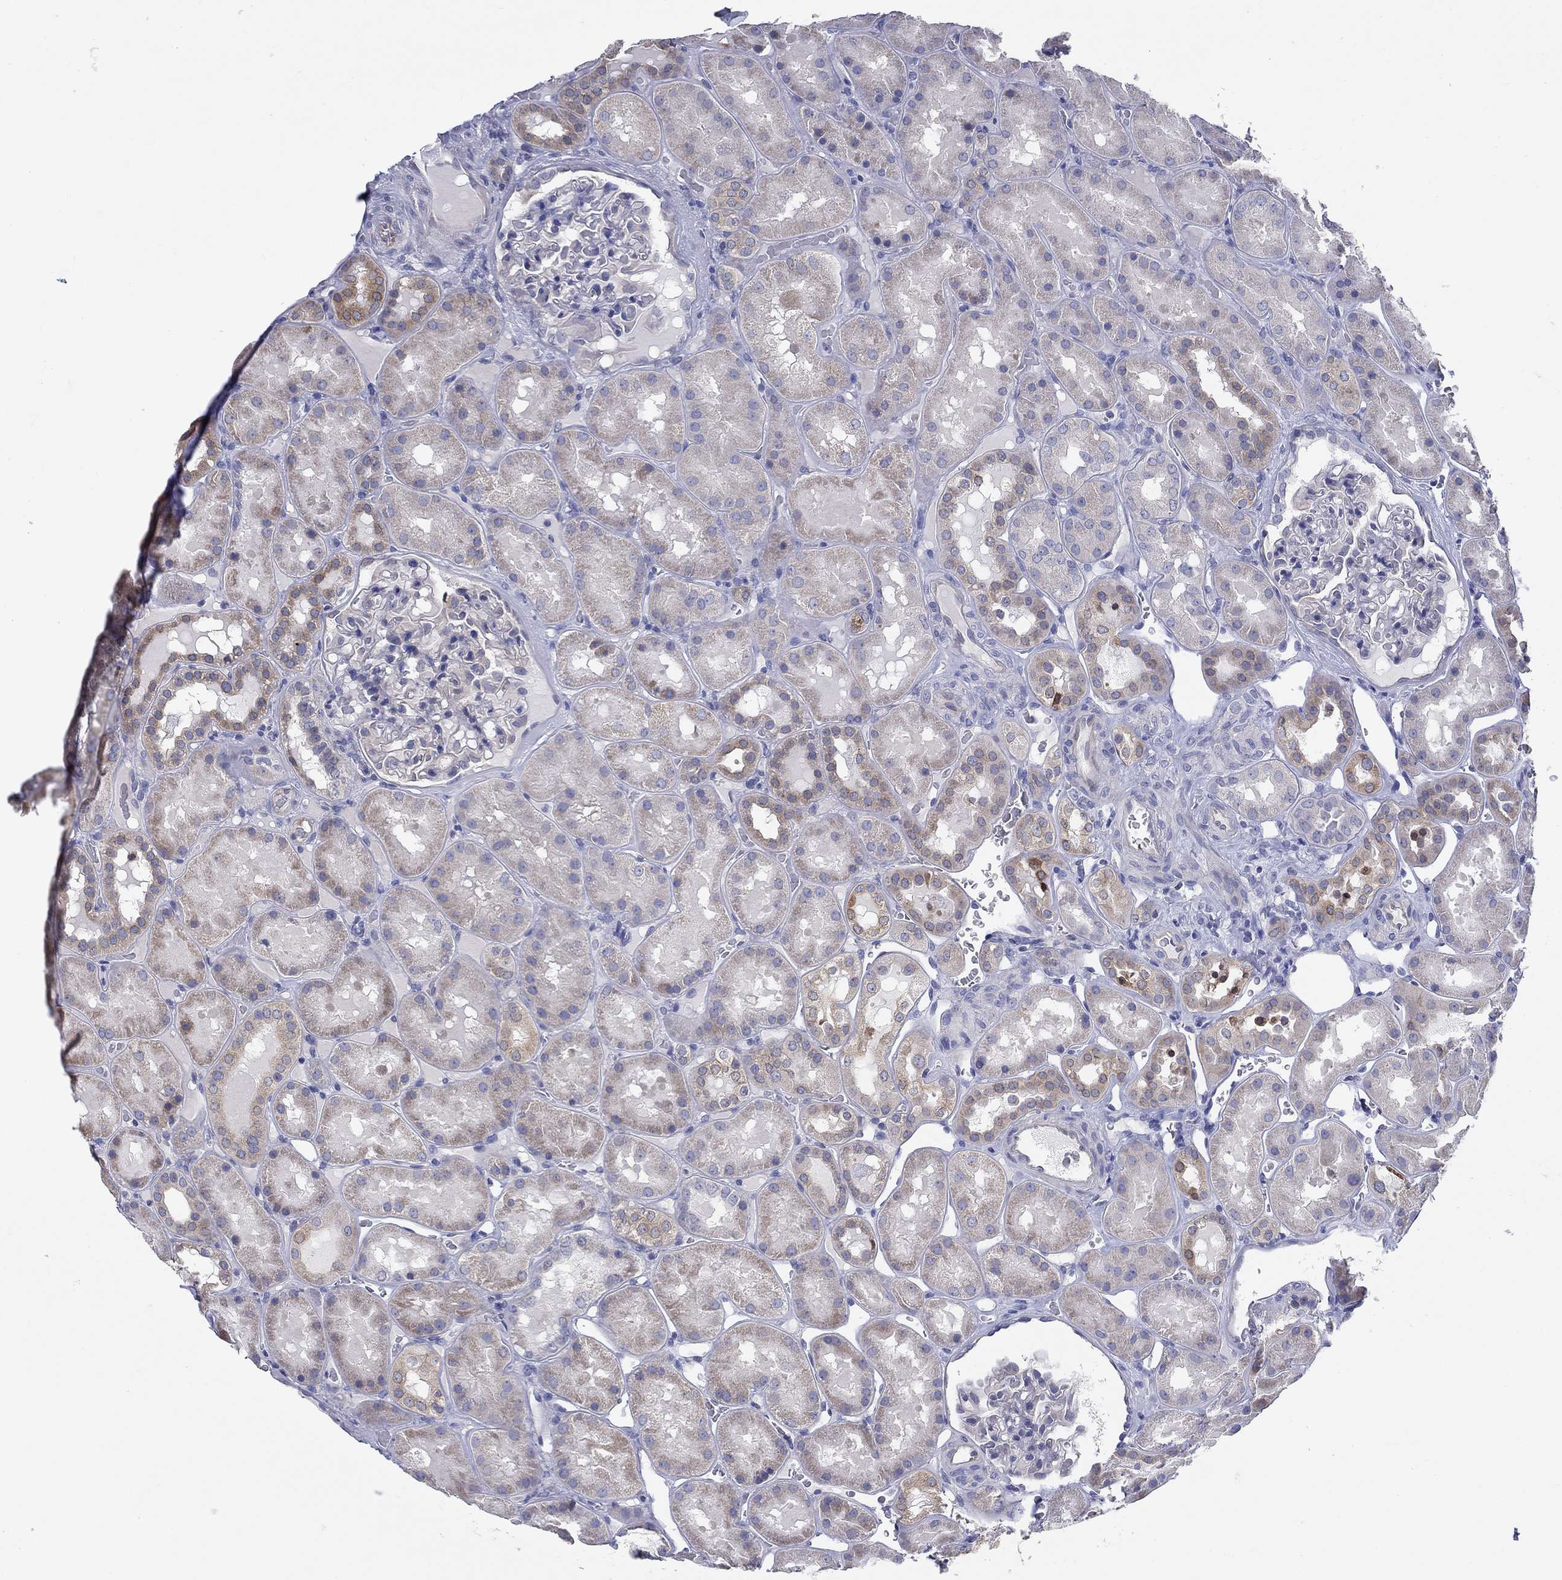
{"staining": {"intensity": "negative", "quantity": "none", "location": "none"}, "tissue": "kidney", "cell_type": "Cells in glomeruli", "image_type": "normal", "snomed": [{"axis": "morphology", "description": "Normal tissue, NOS"}, {"axis": "topography", "description": "Kidney"}], "caption": "Immunohistochemical staining of benign human kidney displays no significant expression in cells in glomeruli.", "gene": "ERMP1", "patient": {"sex": "male", "age": 73}}